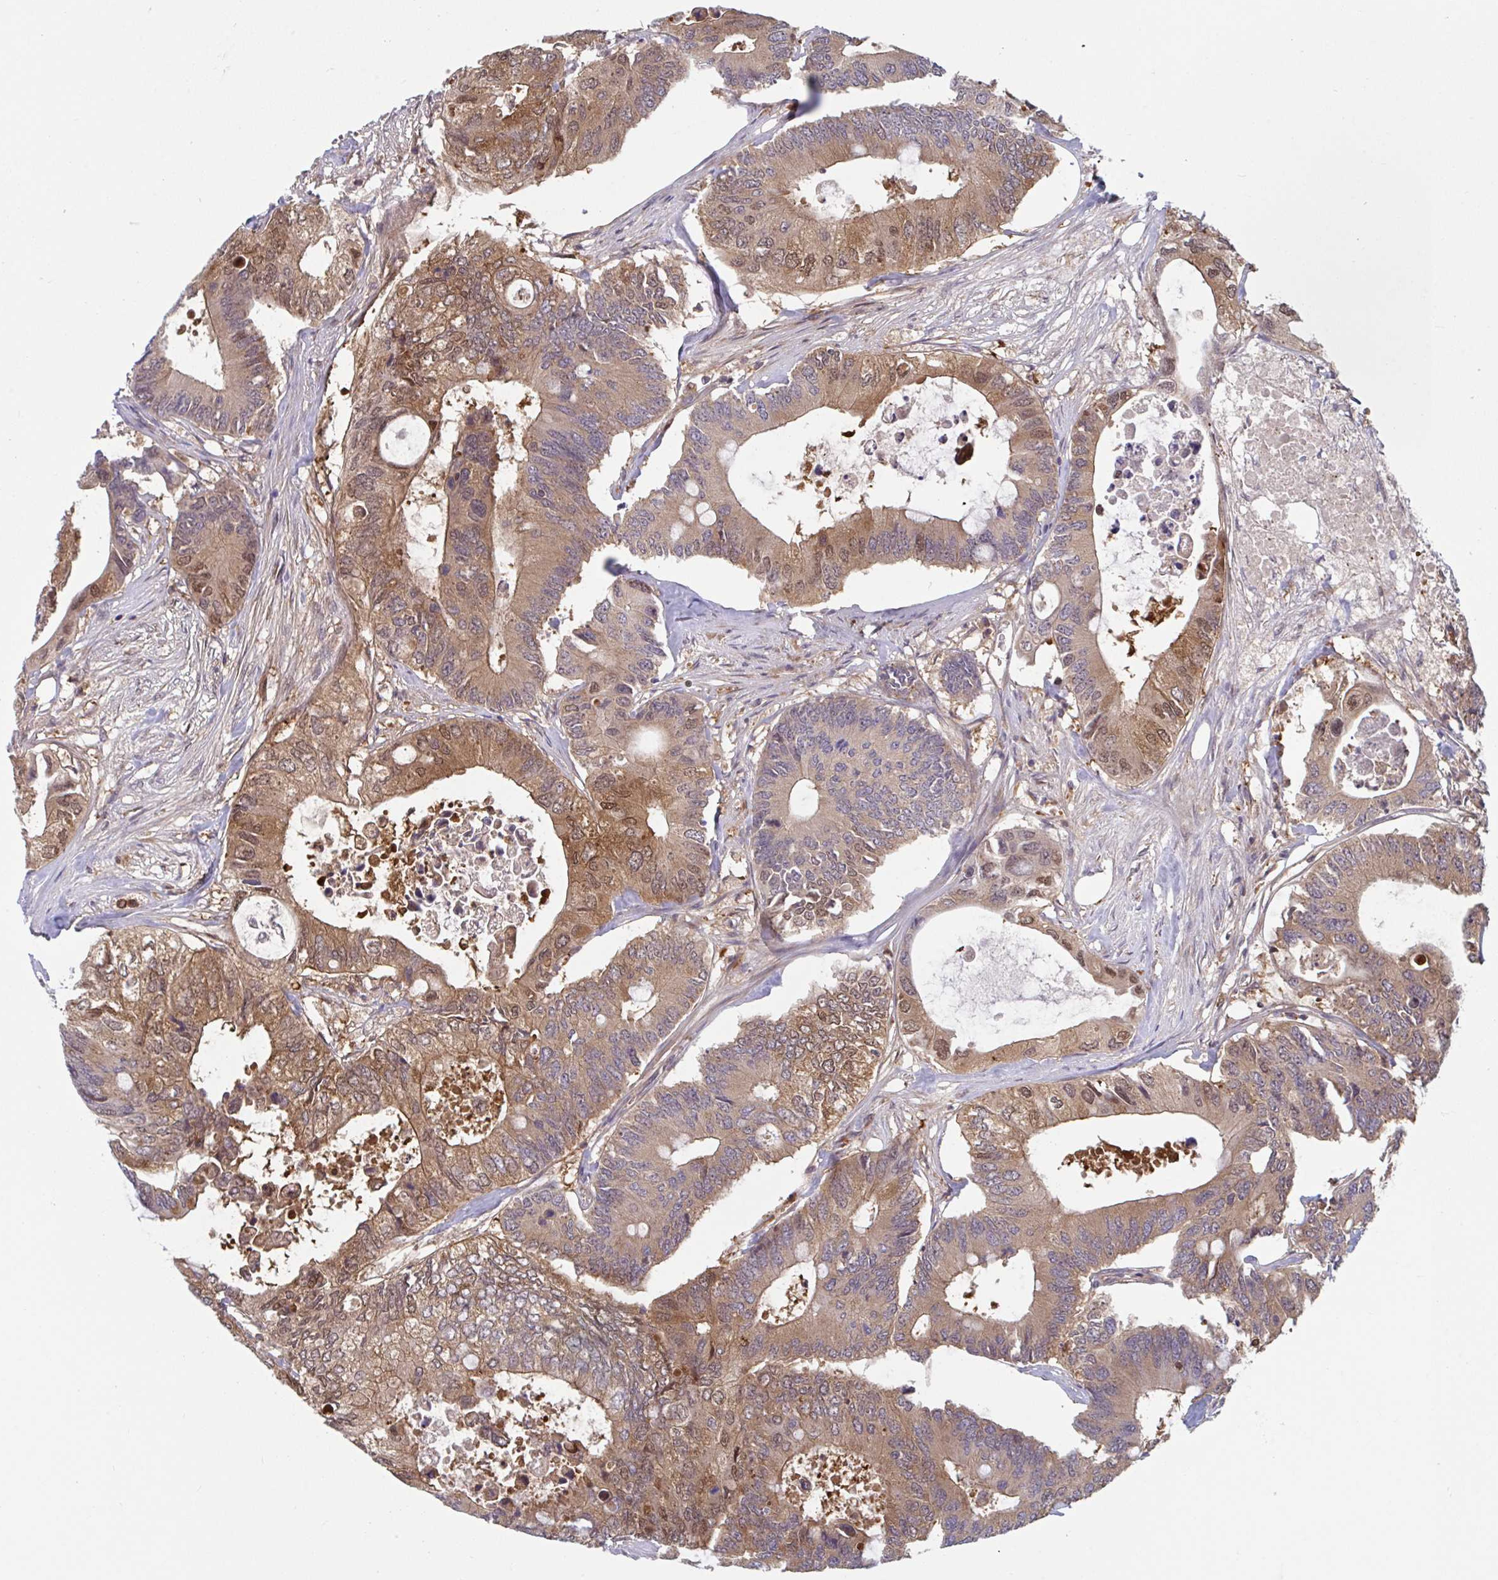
{"staining": {"intensity": "moderate", "quantity": ">75%", "location": "cytoplasmic/membranous,nuclear"}, "tissue": "colorectal cancer", "cell_type": "Tumor cells", "image_type": "cancer", "snomed": [{"axis": "morphology", "description": "Adenocarcinoma, NOS"}, {"axis": "topography", "description": "Colon"}], "caption": "The immunohistochemical stain highlights moderate cytoplasmic/membranous and nuclear staining in tumor cells of colorectal adenocarcinoma tissue.", "gene": "LMNTD2", "patient": {"sex": "male", "age": 71}}